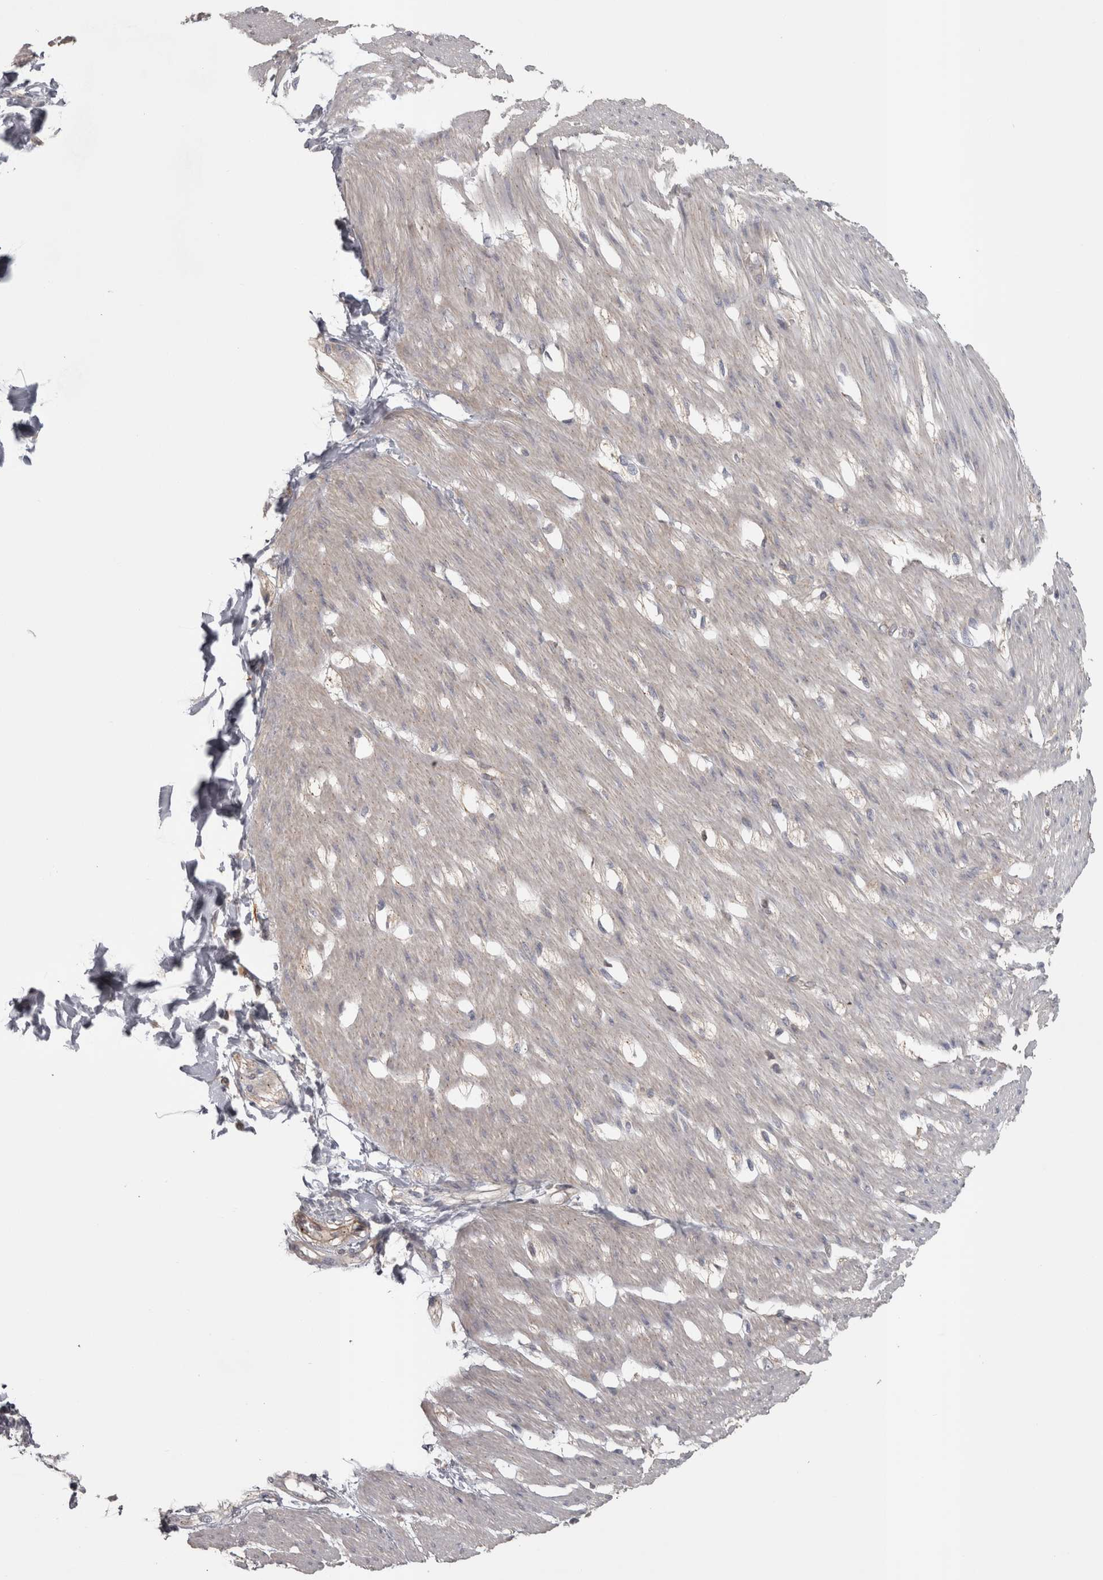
{"staining": {"intensity": "weak", "quantity": "<25%", "location": "cytoplasmic/membranous"}, "tissue": "smooth muscle", "cell_type": "Smooth muscle cells", "image_type": "normal", "snomed": [{"axis": "morphology", "description": "Normal tissue, NOS"}, {"axis": "morphology", "description": "Adenocarcinoma, NOS"}, {"axis": "topography", "description": "Smooth muscle"}, {"axis": "topography", "description": "Colon"}], "caption": "Immunohistochemical staining of benign smooth muscle reveals no significant expression in smooth muscle cells.", "gene": "SLCO5A1", "patient": {"sex": "male", "age": 14}}